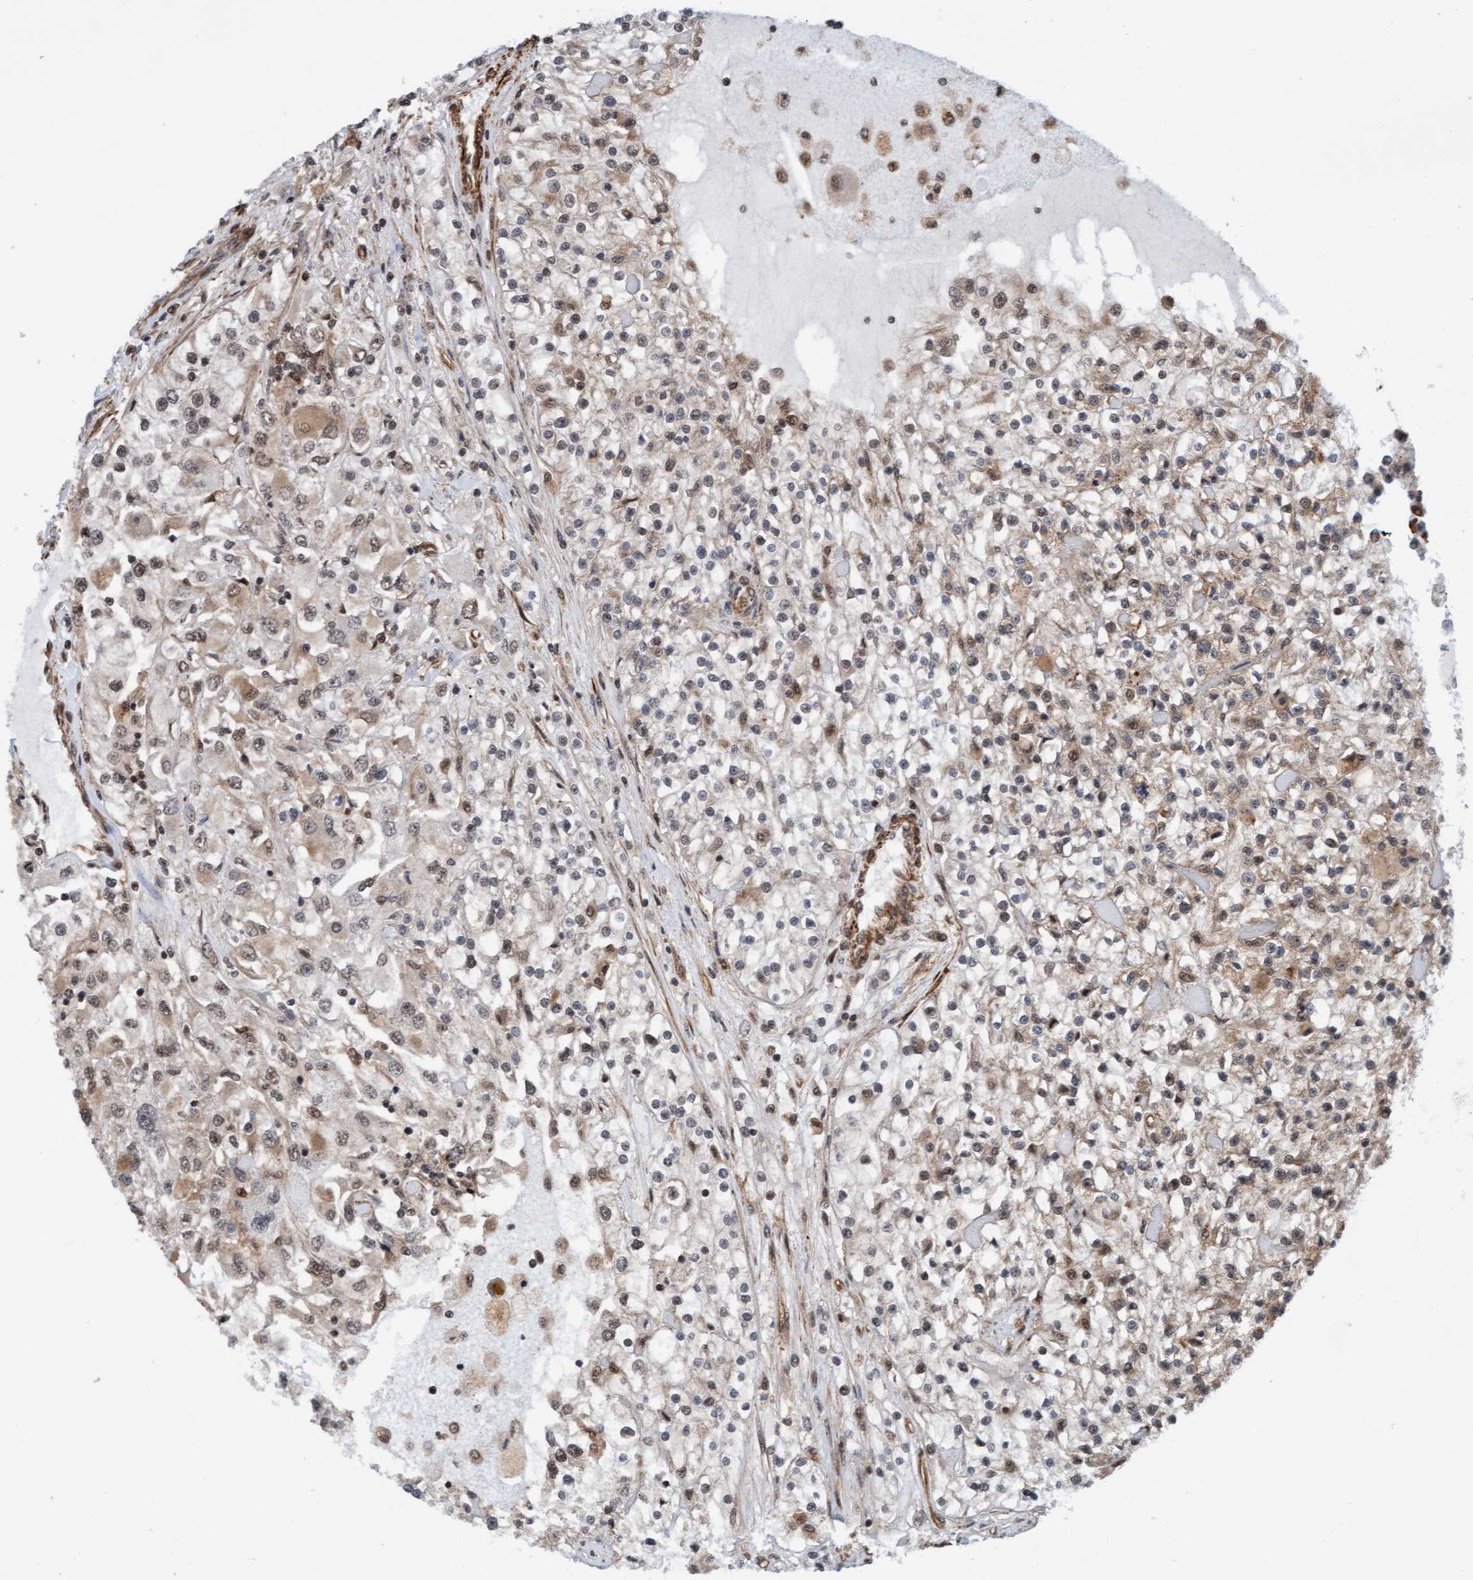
{"staining": {"intensity": "moderate", "quantity": "25%-75%", "location": "cytoplasmic/membranous"}, "tissue": "renal cancer", "cell_type": "Tumor cells", "image_type": "cancer", "snomed": [{"axis": "morphology", "description": "Adenocarcinoma, NOS"}, {"axis": "topography", "description": "Kidney"}], "caption": "Immunohistochemical staining of human renal adenocarcinoma exhibits moderate cytoplasmic/membranous protein positivity in about 25%-75% of tumor cells.", "gene": "STXBP4", "patient": {"sex": "female", "age": 52}}